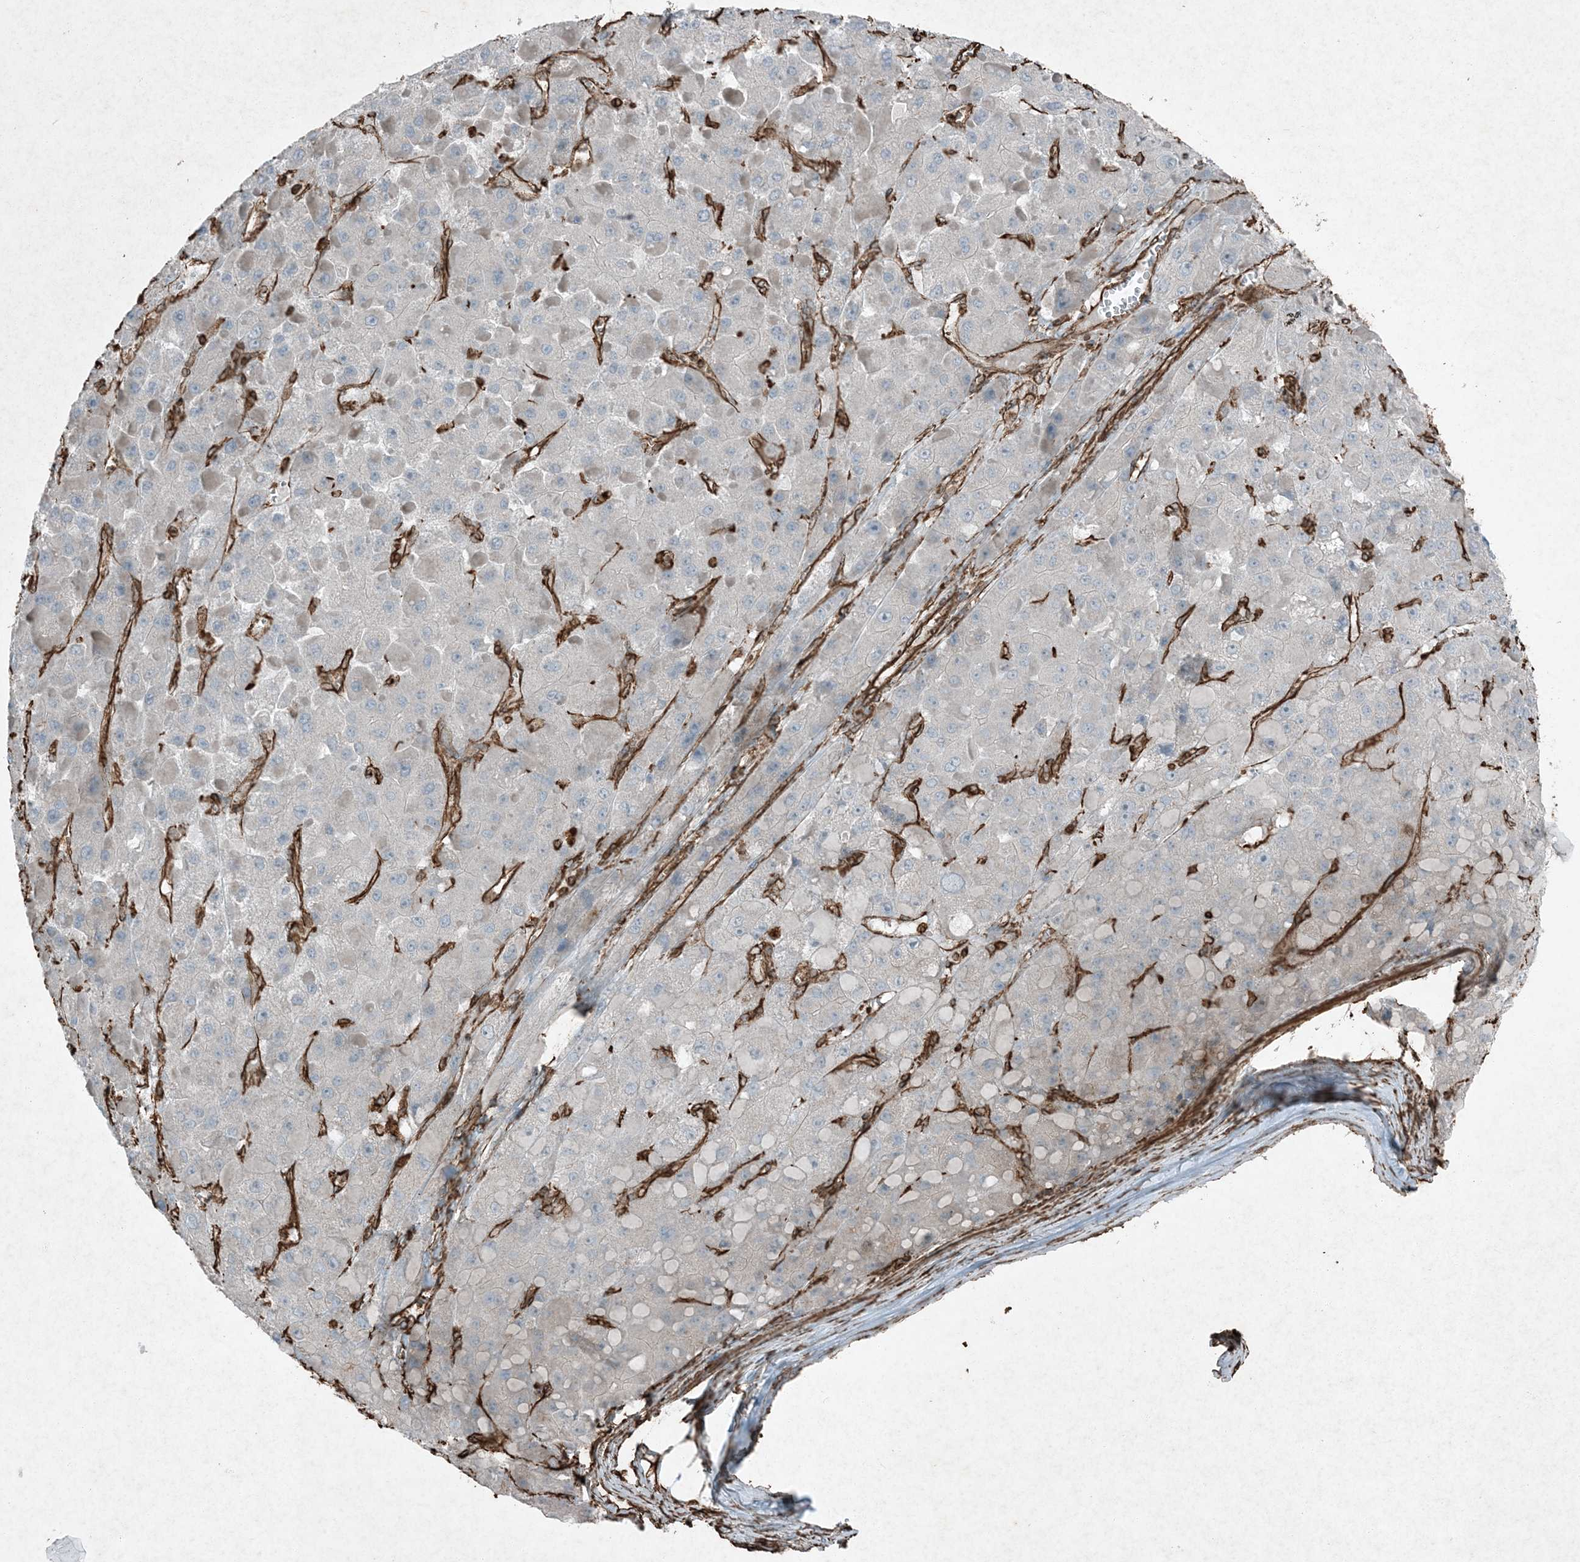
{"staining": {"intensity": "negative", "quantity": "none", "location": "none"}, "tissue": "liver cancer", "cell_type": "Tumor cells", "image_type": "cancer", "snomed": [{"axis": "morphology", "description": "Carcinoma, Hepatocellular, NOS"}, {"axis": "topography", "description": "Liver"}], "caption": "DAB (3,3'-diaminobenzidine) immunohistochemical staining of human hepatocellular carcinoma (liver) shows no significant positivity in tumor cells.", "gene": "RYK", "patient": {"sex": "female", "age": 73}}